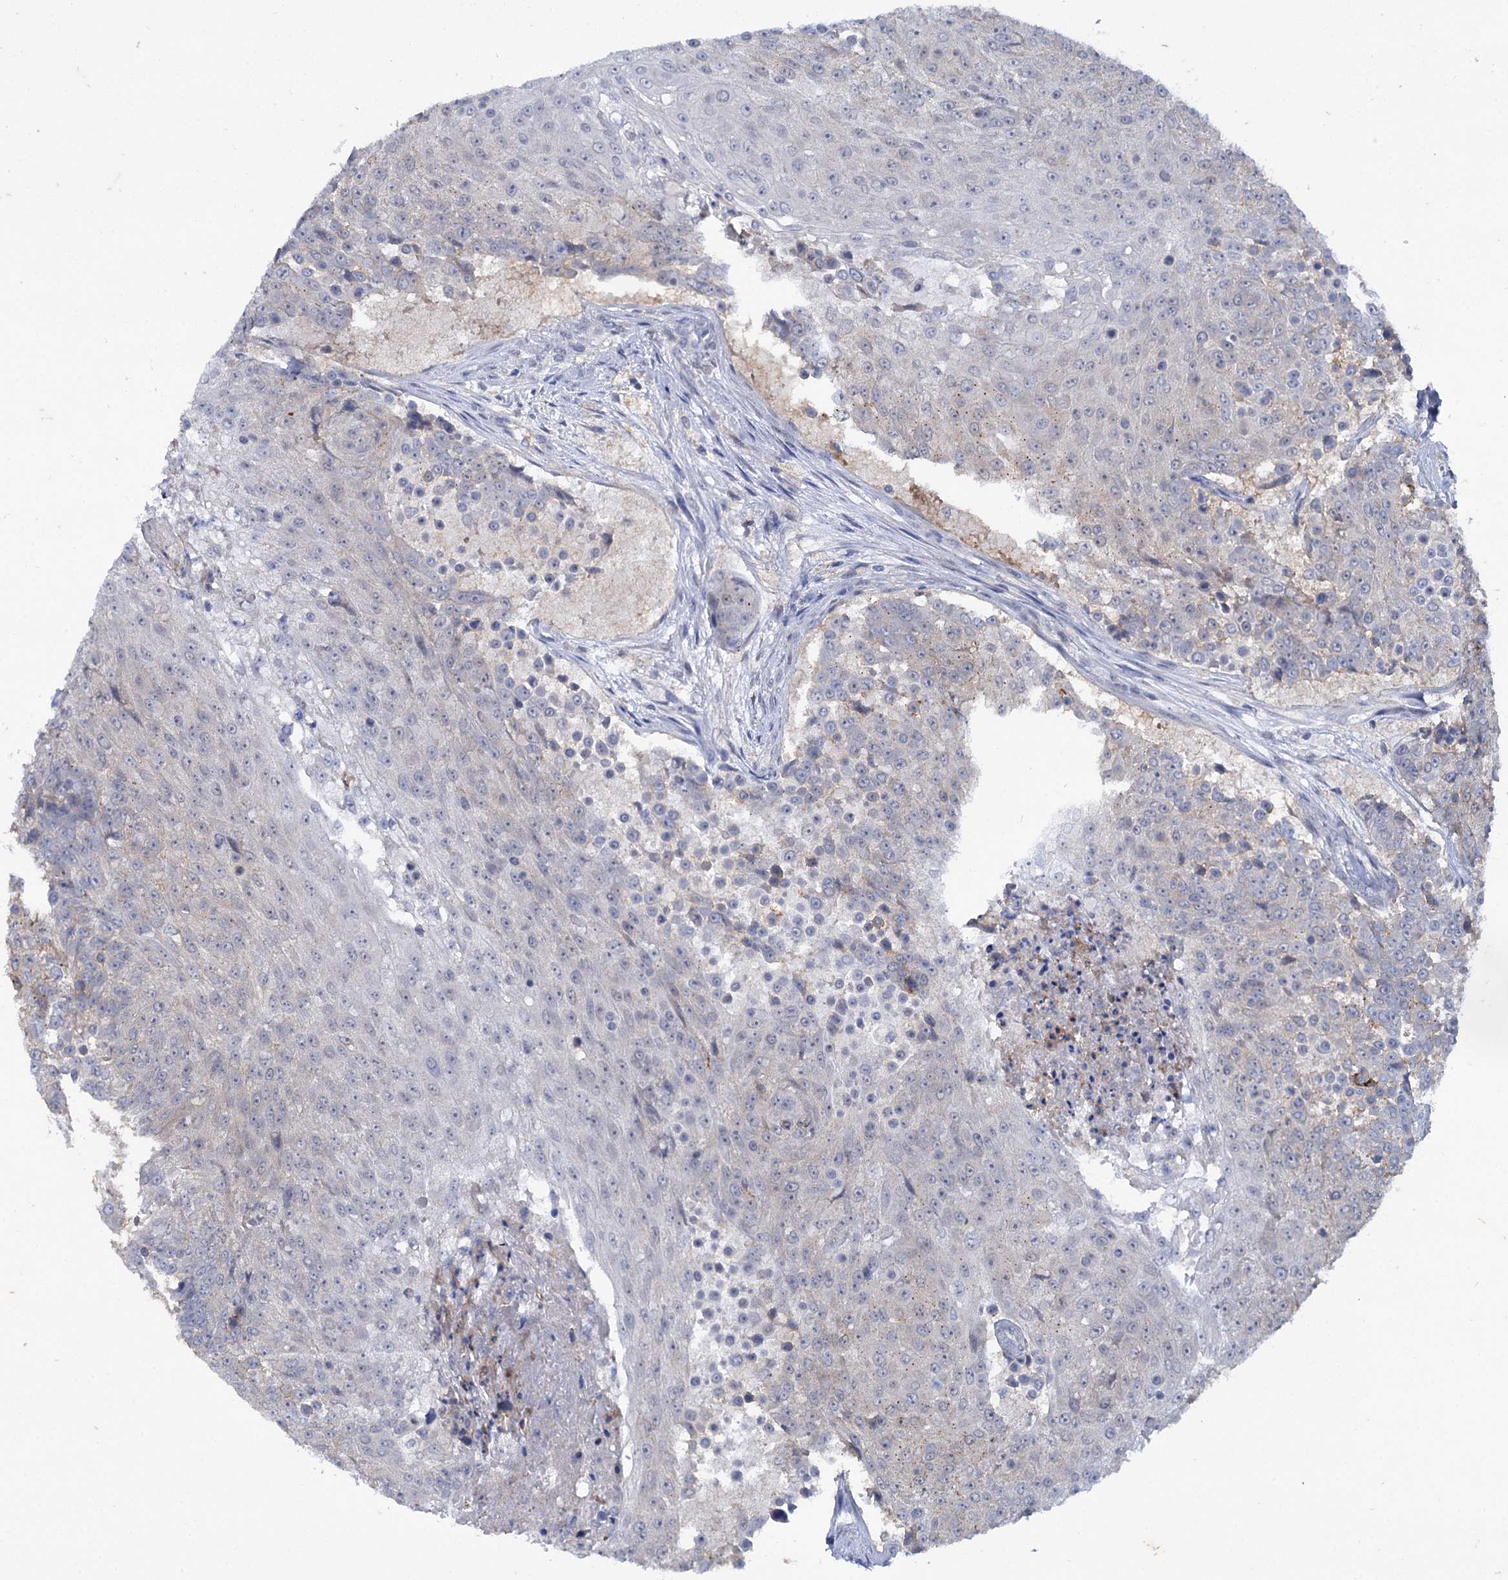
{"staining": {"intensity": "weak", "quantity": "<25%", "location": "cytoplasmic/membranous"}, "tissue": "urothelial cancer", "cell_type": "Tumor cells", "image_type": "cancer", "snomed": [{"axis": "morphology", "description": "Urothelial carcinoma, High grade"}, {"axis": "topography", "description": "Urinary bladder"}], "caption": "An immunohistochemistry (IHC) histopathology image of urothelial cancer is shown. There is no staining in tumor cells of urothelial cancer.", "gene": "MID1IP1", "patient": {"sex": "female", "age": 63}}